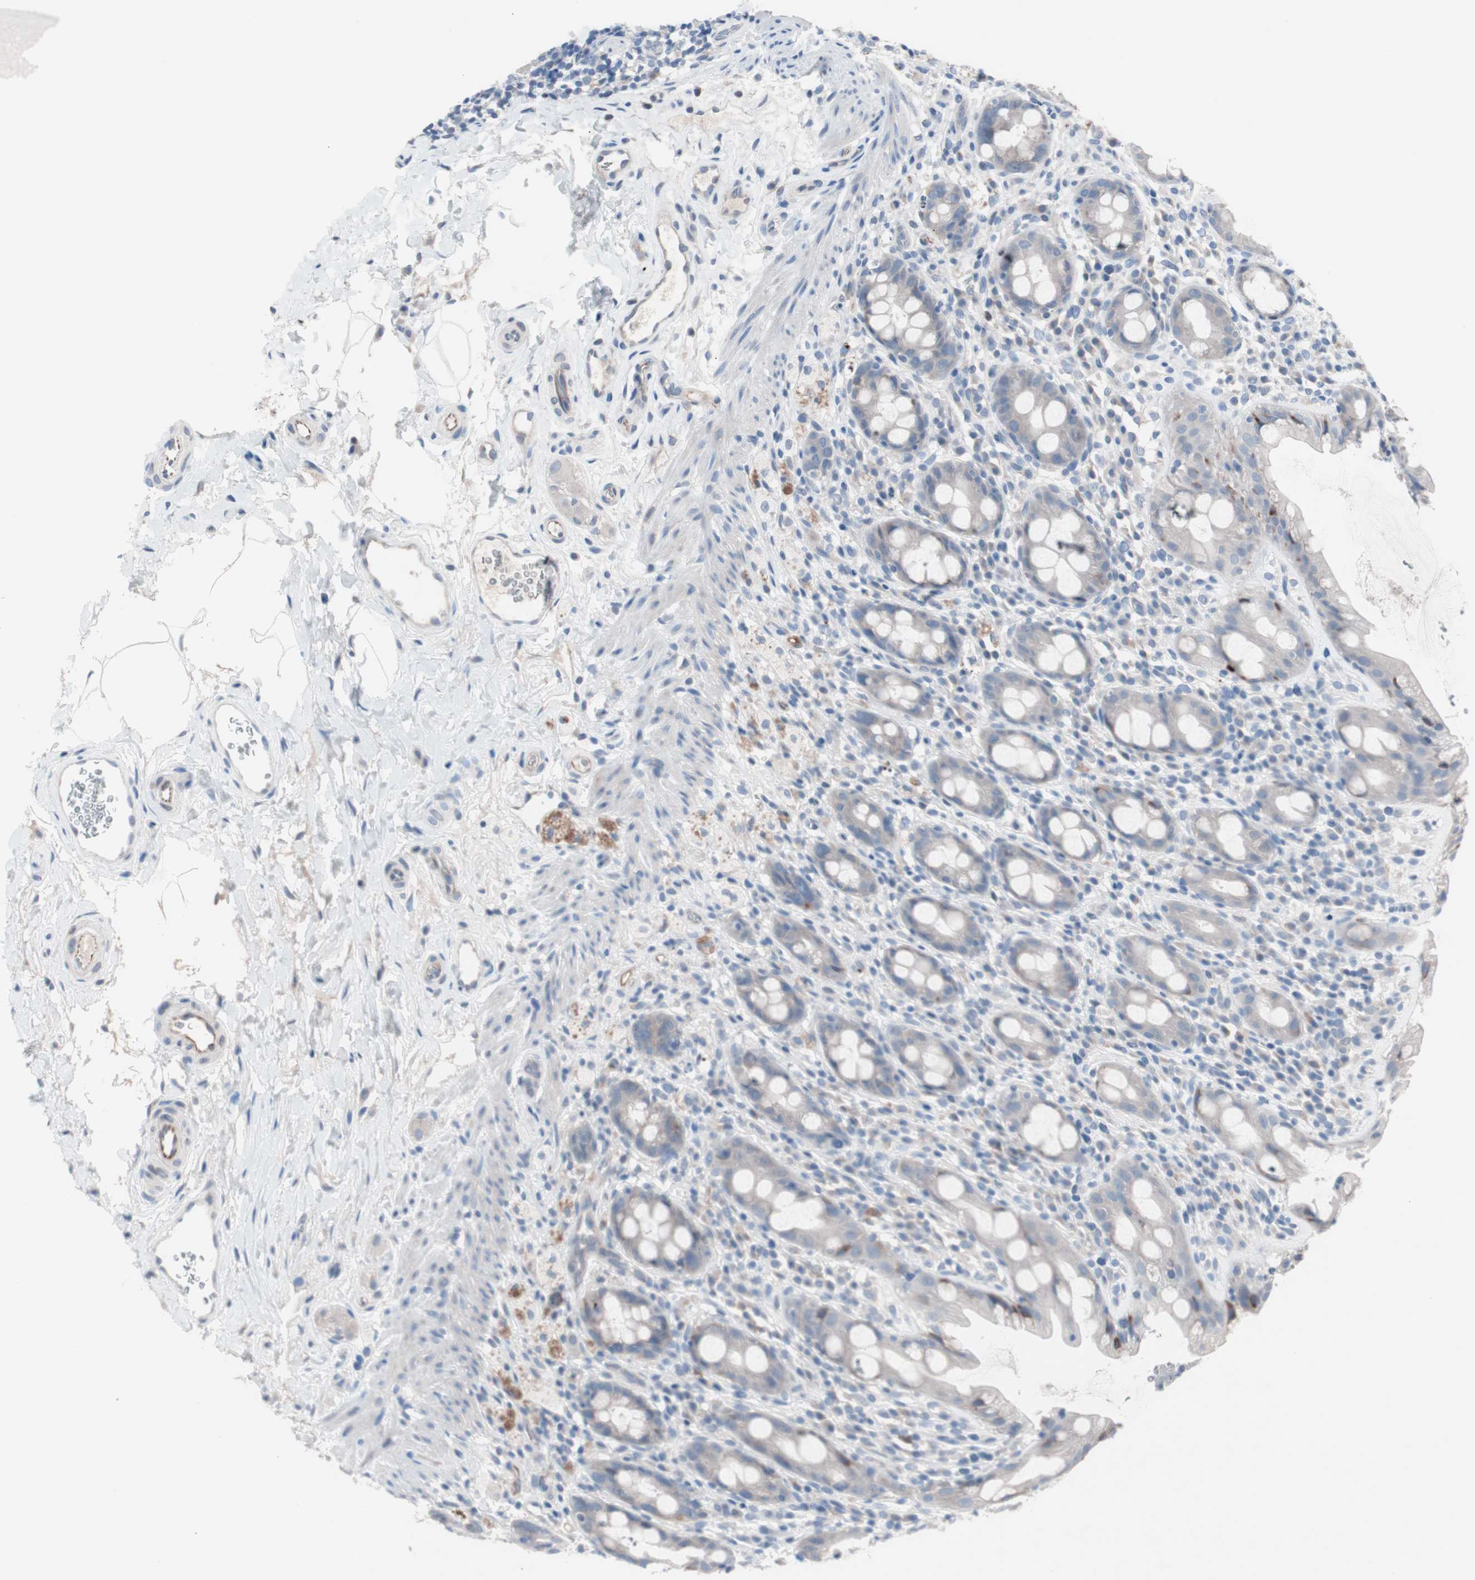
{"staining": {"intensity": "weak", "quantity": "25%-75%", "location": "cytoplasmic/membranous"}, "tissue": "rectum", "cell_type": "Glandular cells", "image_type": "normal", "snomed": [{"axis": "morphology", "description": "Normal tissue, NOS"}, {"axis": "topography", "description": "Rectum"}], "caption": "A histopathology image of human rectum stained for a protein reveals weak cytoplasmic/membranous brown staining in glandular cells.", "gene": "ULBP1", "patient": {"sex": "male", "age": 44}}